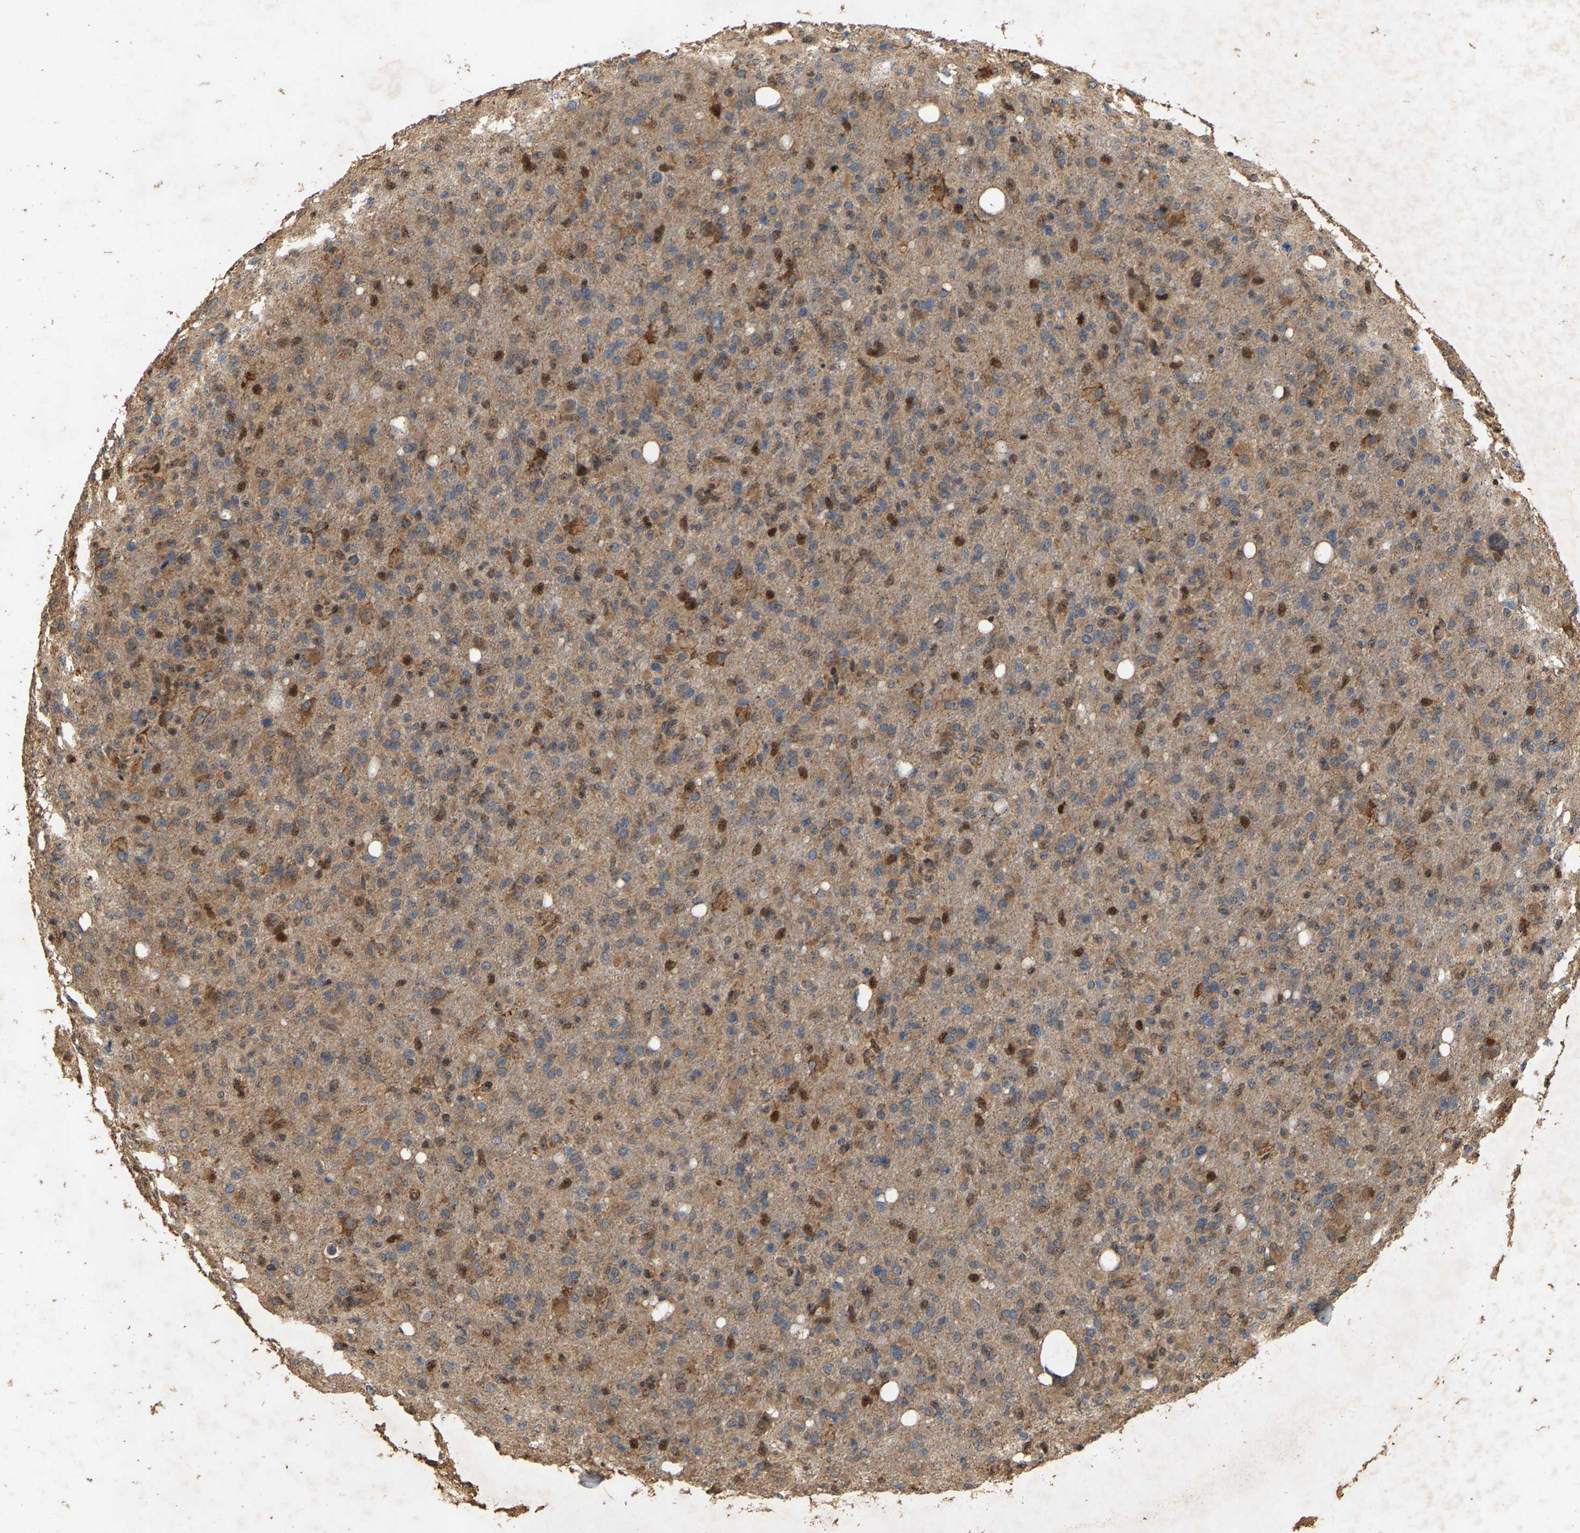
{"staining": {"intensity": "weak", "quantity": ">75%", "location": "cytoplasmic/membranous"}, "tissue": "glioma", "cell_type": "Tumor cells", "image_type": "cancer", "snomed": [{"axis": "morphology", "description": "Glioma, malignant, High grade"}, {"axis": "topography", "description": "Brain"}], "caption": "Protein expression analysis of glioma displays weak cytoplasmic/membranous staining in about >75% of tumor cells.", "gene": "CIDEC", "patient": {"sex": "female", "age": 57}}